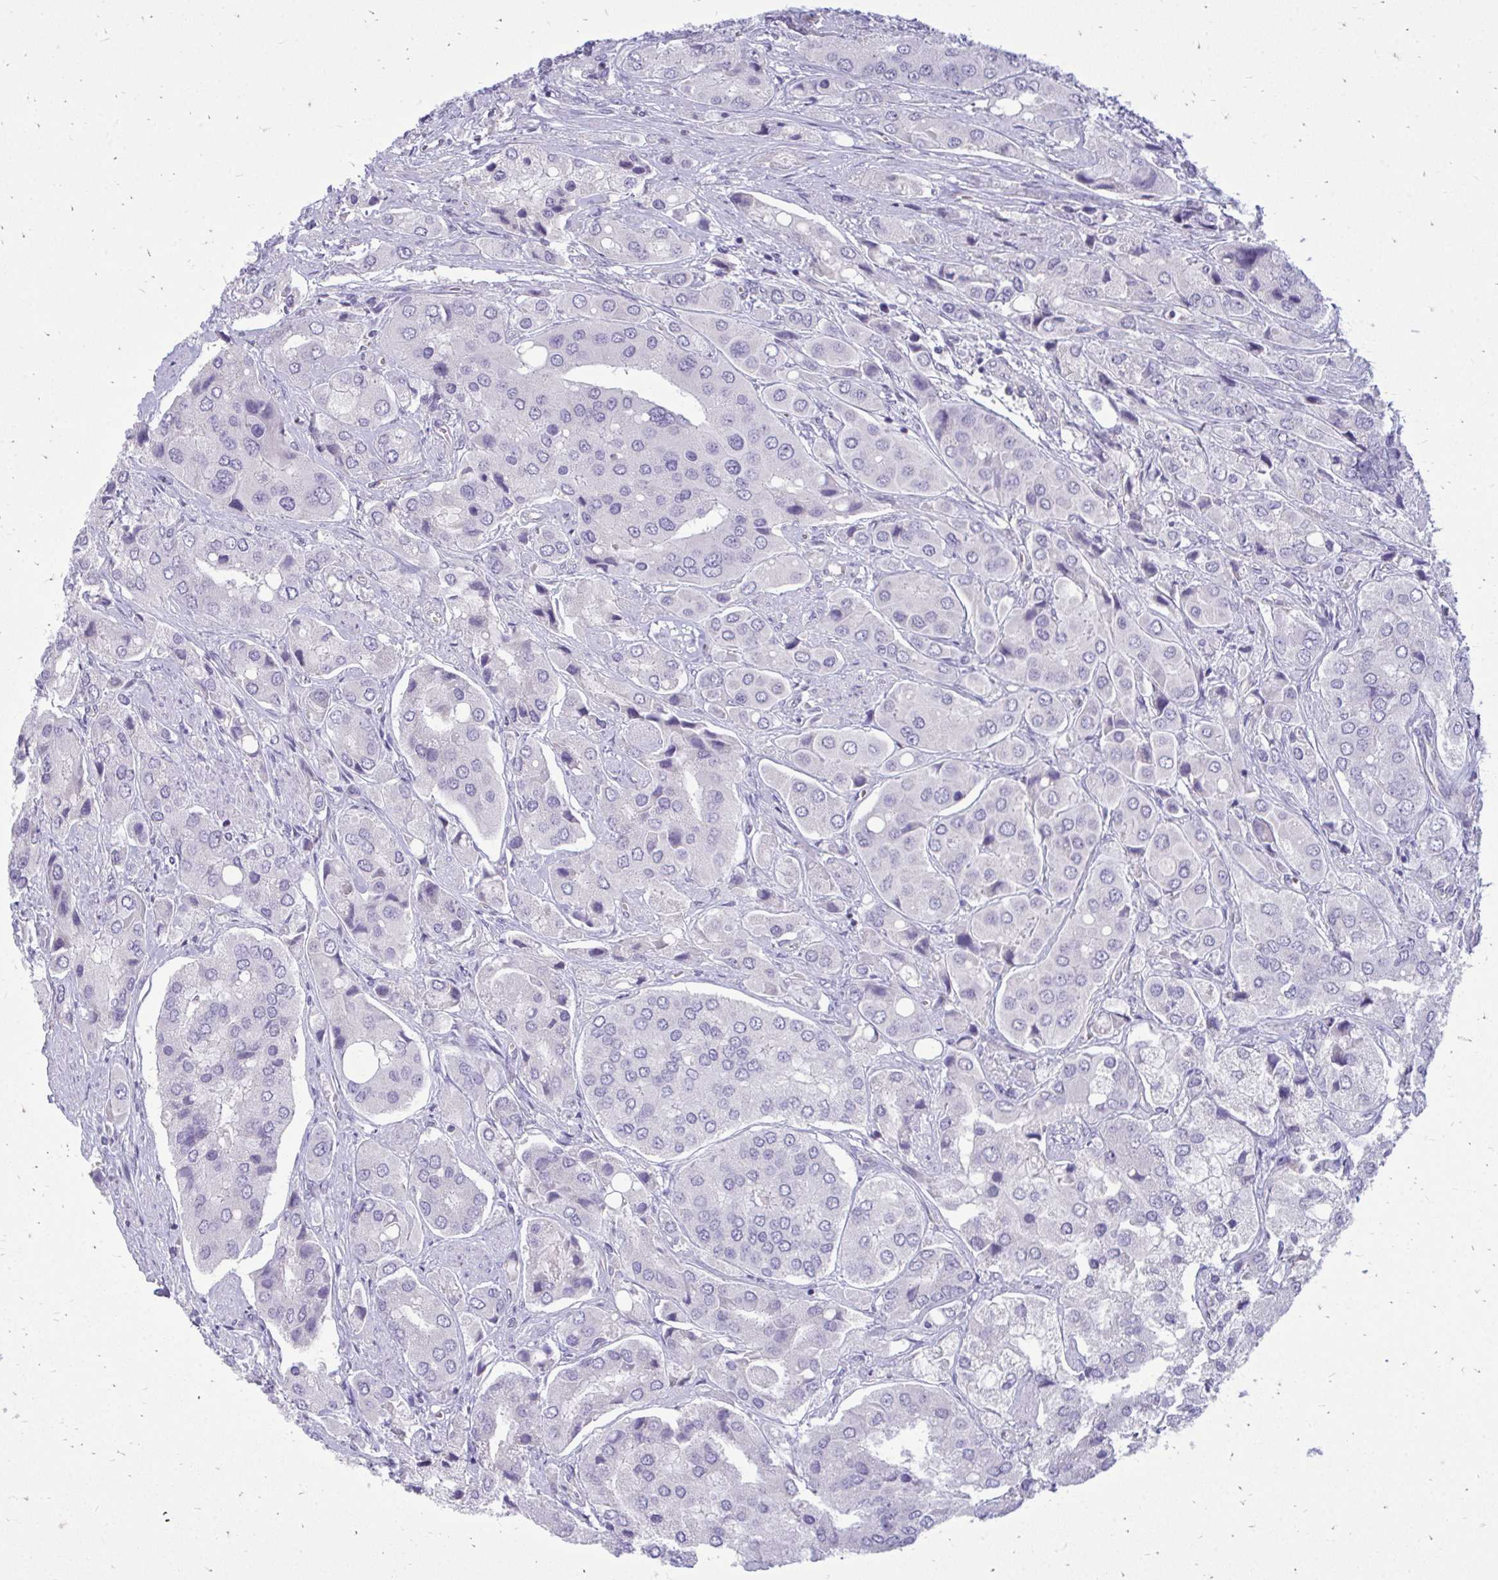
{"staining": {"intensity": "negative", "quantity": "none", "location": "none"}, "tissue": "prostate cancer", "cell_type": "Tumor cells", "image_type": "cancer", "snomed": [{"axis": "morphology", "description": "Adenocarcinoma, Low grade"}, {"axis": "topography", "description": "Prostate"}], "caption": "Tumor cells show no significant protein positivity in low-grade adenocarcinoma (prostate). Nuclei are stained in blue.", "gene": "FABP3", "patient": {"sex": "male", "age": 69}}